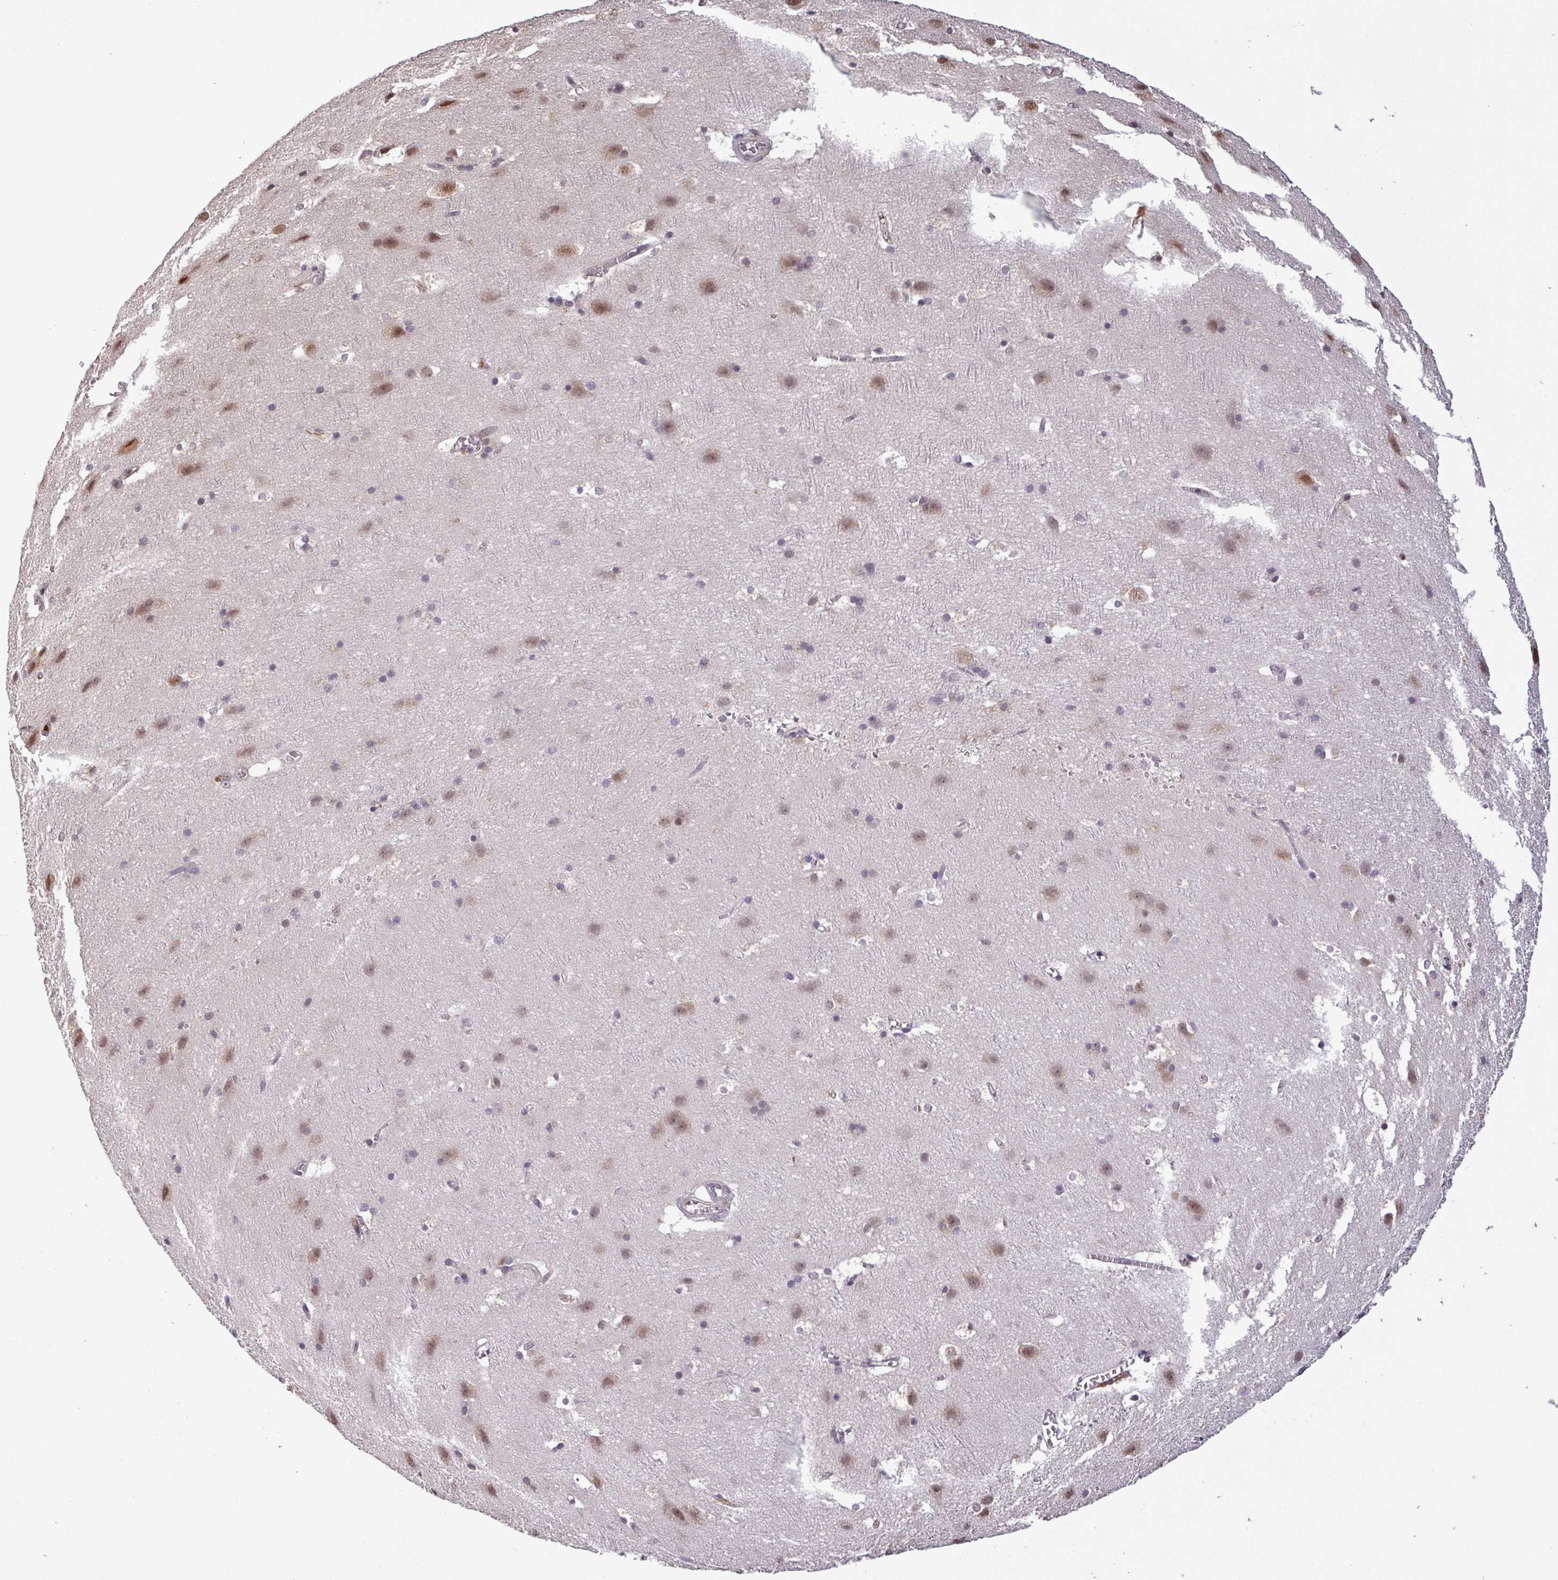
{"staining": {"intensity": "moderate", "quantity": "<25%", "location": "cytoplasmic/membranous"}, "tissue": "cerebral cortex", "cell_type": "Endothelial cells", "image_type": "normal", "snomed": [{"axis": "morphology", "description": "Normal tissue, NOS"}, {"axis": "topography", "description": "Cerebral cortex"}], "caption": "Immunohistochemistry (DAB) staining of benign cerebral cortex reveals moderate cytoplasmic/membranous protein staining in approximately <25% of endothelial cells. The protein is stained brown, and the nuclei are stained in blue (DAB (3,3'-diaminobenzidine) IHC with brightfield microscopy, high magnification).", "gene": "NOB1", "patient": {"sex": "male", "age": 54}}